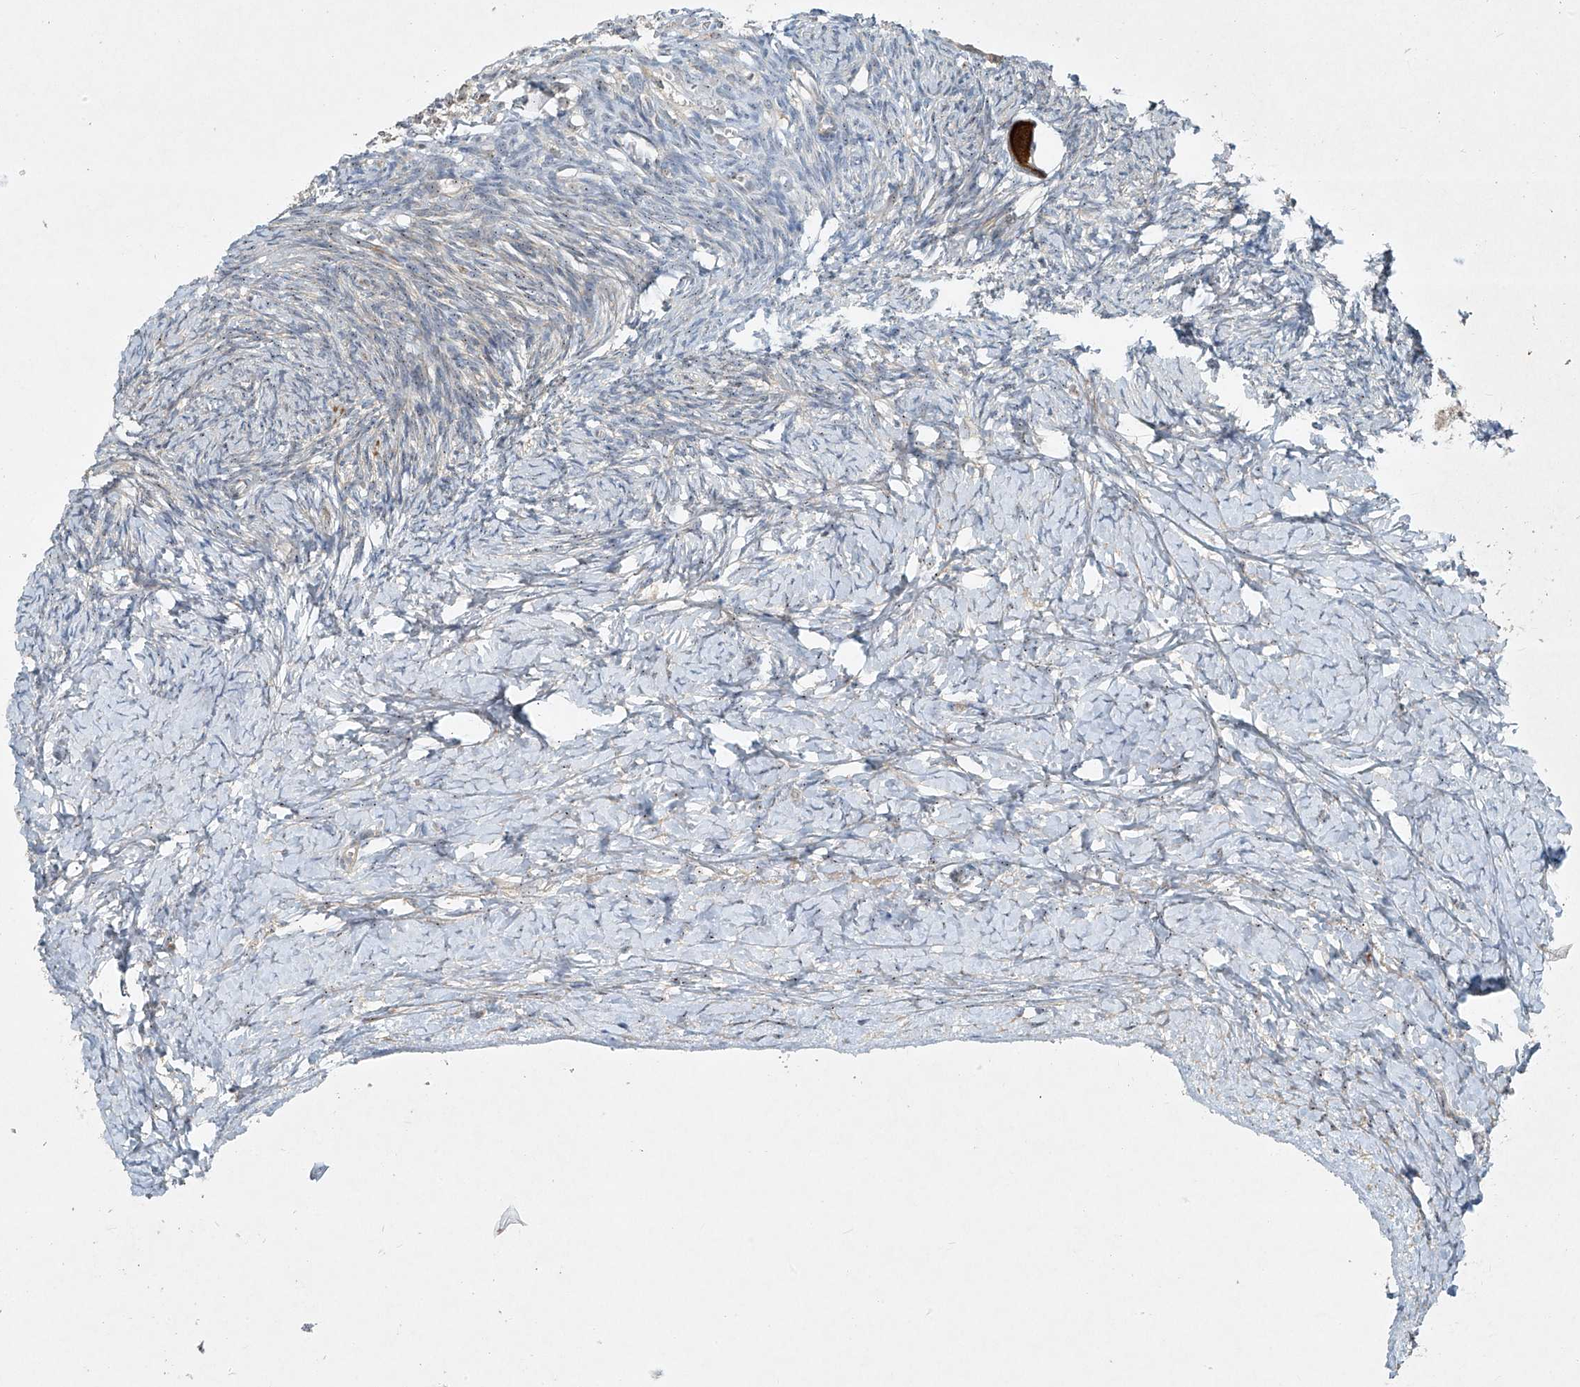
{"staining": {"intensity": "strong", "quantity": ">75%", "location": "cytoplasmic/membranous"}, "tissue": "ovary", "cell_type": "Follicle cells", "image_type": "normal", "snomed": [{"axis": "morphology", "description": "Normal tissue, NOS"}, {"axis": "morphology", "description": "Developmental malformation"}, {"axis": "topography", "description": "Ovary"}], "caption": "Strong cytoplasmic/membranous staining for a protein is seen in about >75% of follicle cells of unremarkable ovary using immunohistochemistry (IHC).", "gene": "PPCS", "patient": {"sex": "female", "age": 39}}